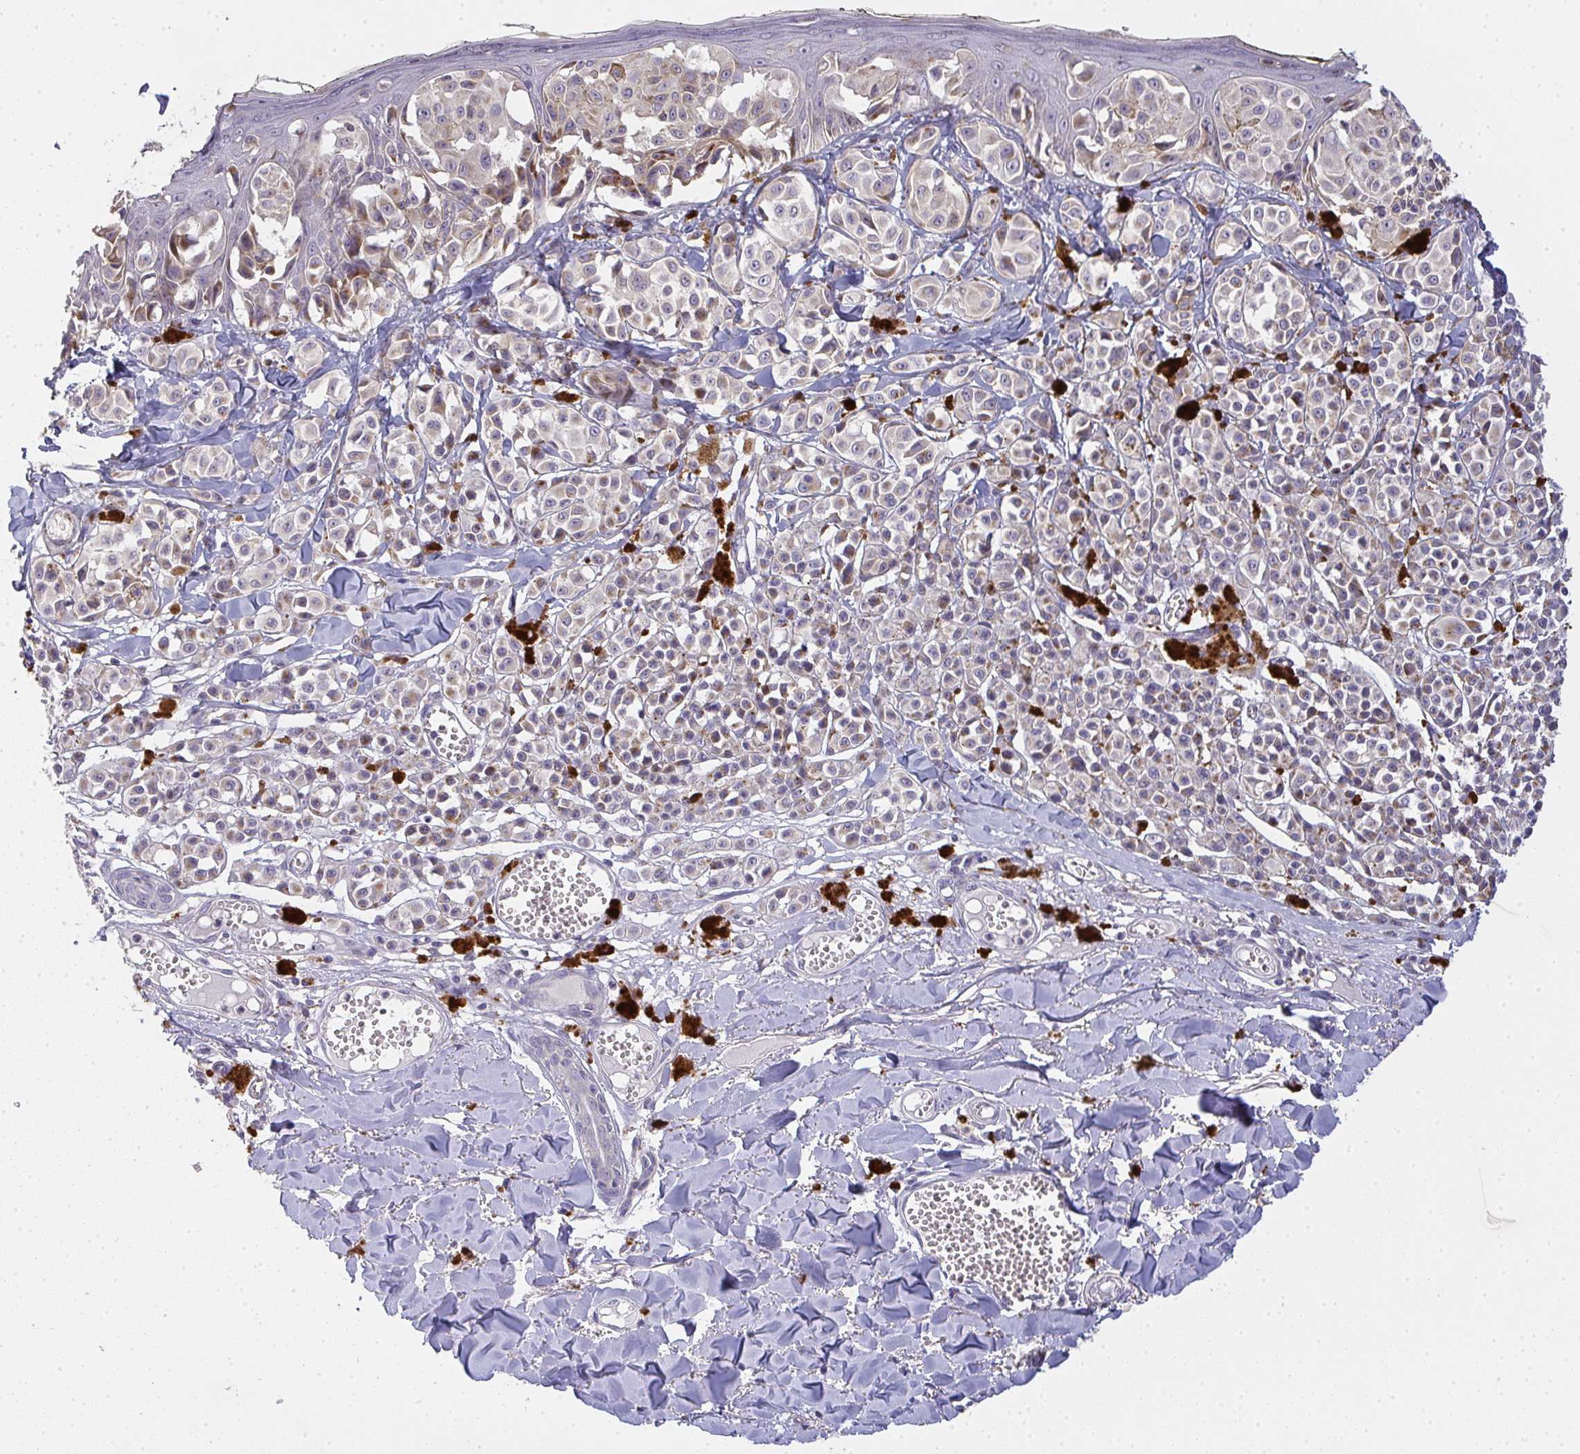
{"staining": {"intensity": "weak", "quantity": "25%-75%", "location": "cytoplasmic/membranous"}, "tissue": "melanoma", "cell_type": "Tumor cells", "image_type": "cancer", "snomed": [{"axis": "morphology", "description": "Malignant melanoma, NOS"}, {"axis": "topography", "description": "Skin"}], "caption": "This is a micrograph of IHC staining of malignant melanoma, which shows weak expression in the cytoplasmic/membranous of tumor cells.", "gene": "TMEM219", "patient": {"sex": "female", "age": 43}}